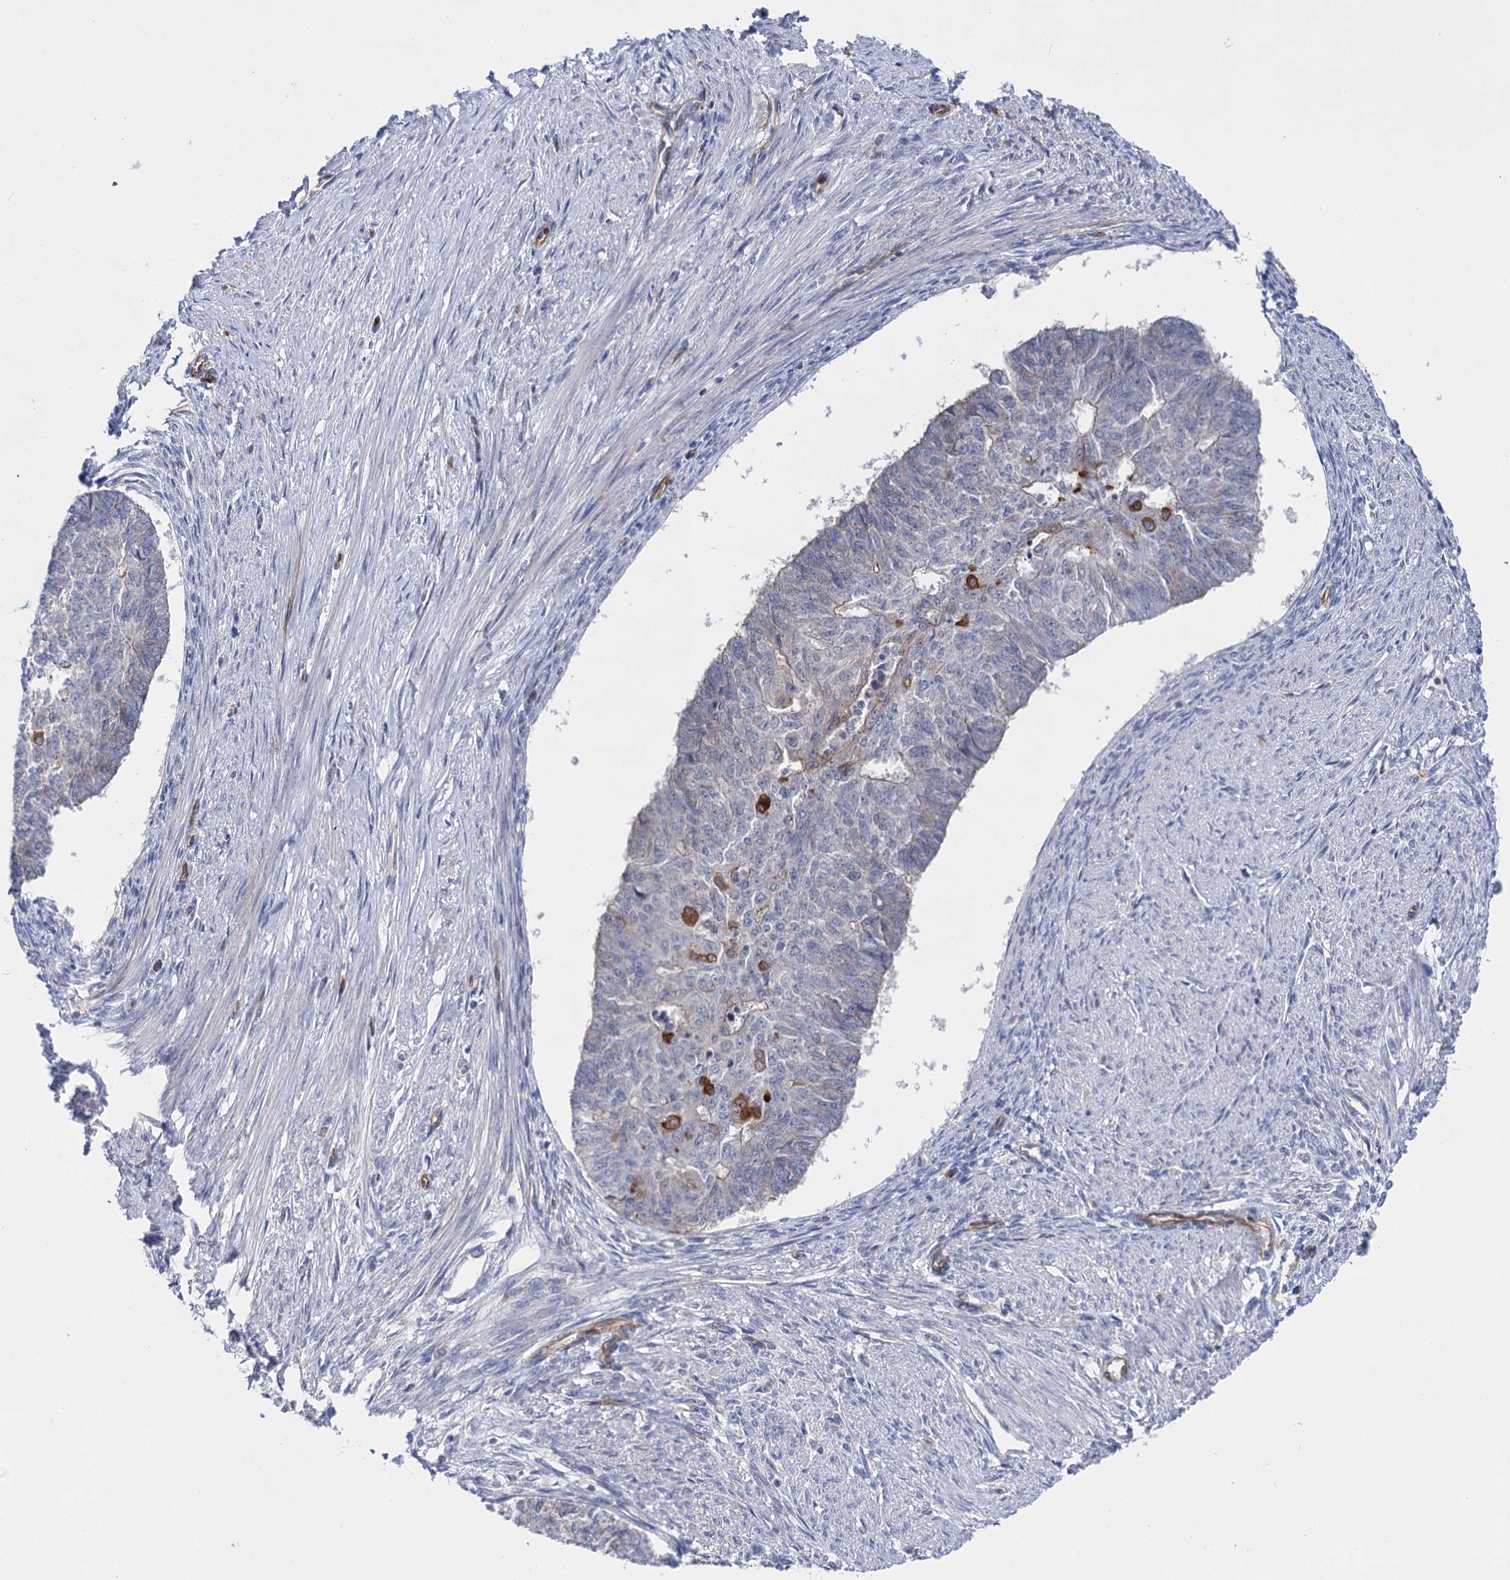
{"staining": {"intensity": "moderate", "quantity": "<25%", "location": "cytoplasmic/membranous"}, "tissue": "endometrial cancer", "cell_type": "Tumor cells", "image_type": "cancer", "snomed": [{"axis": "morphology", "description": "Adenocarcinoma, NOS"}, {"axis": "topography", "description": "Endometrium"}], "caption": "About <25% of tumor cells in adenocarcinoma (endometrial) demonstrate moderate cytoplasmic/membranous protein positivity as visualized by brown immunohistochemical staining.", "gene": "ABLIM1", "patient": {"sex": "female", "age": 32}}